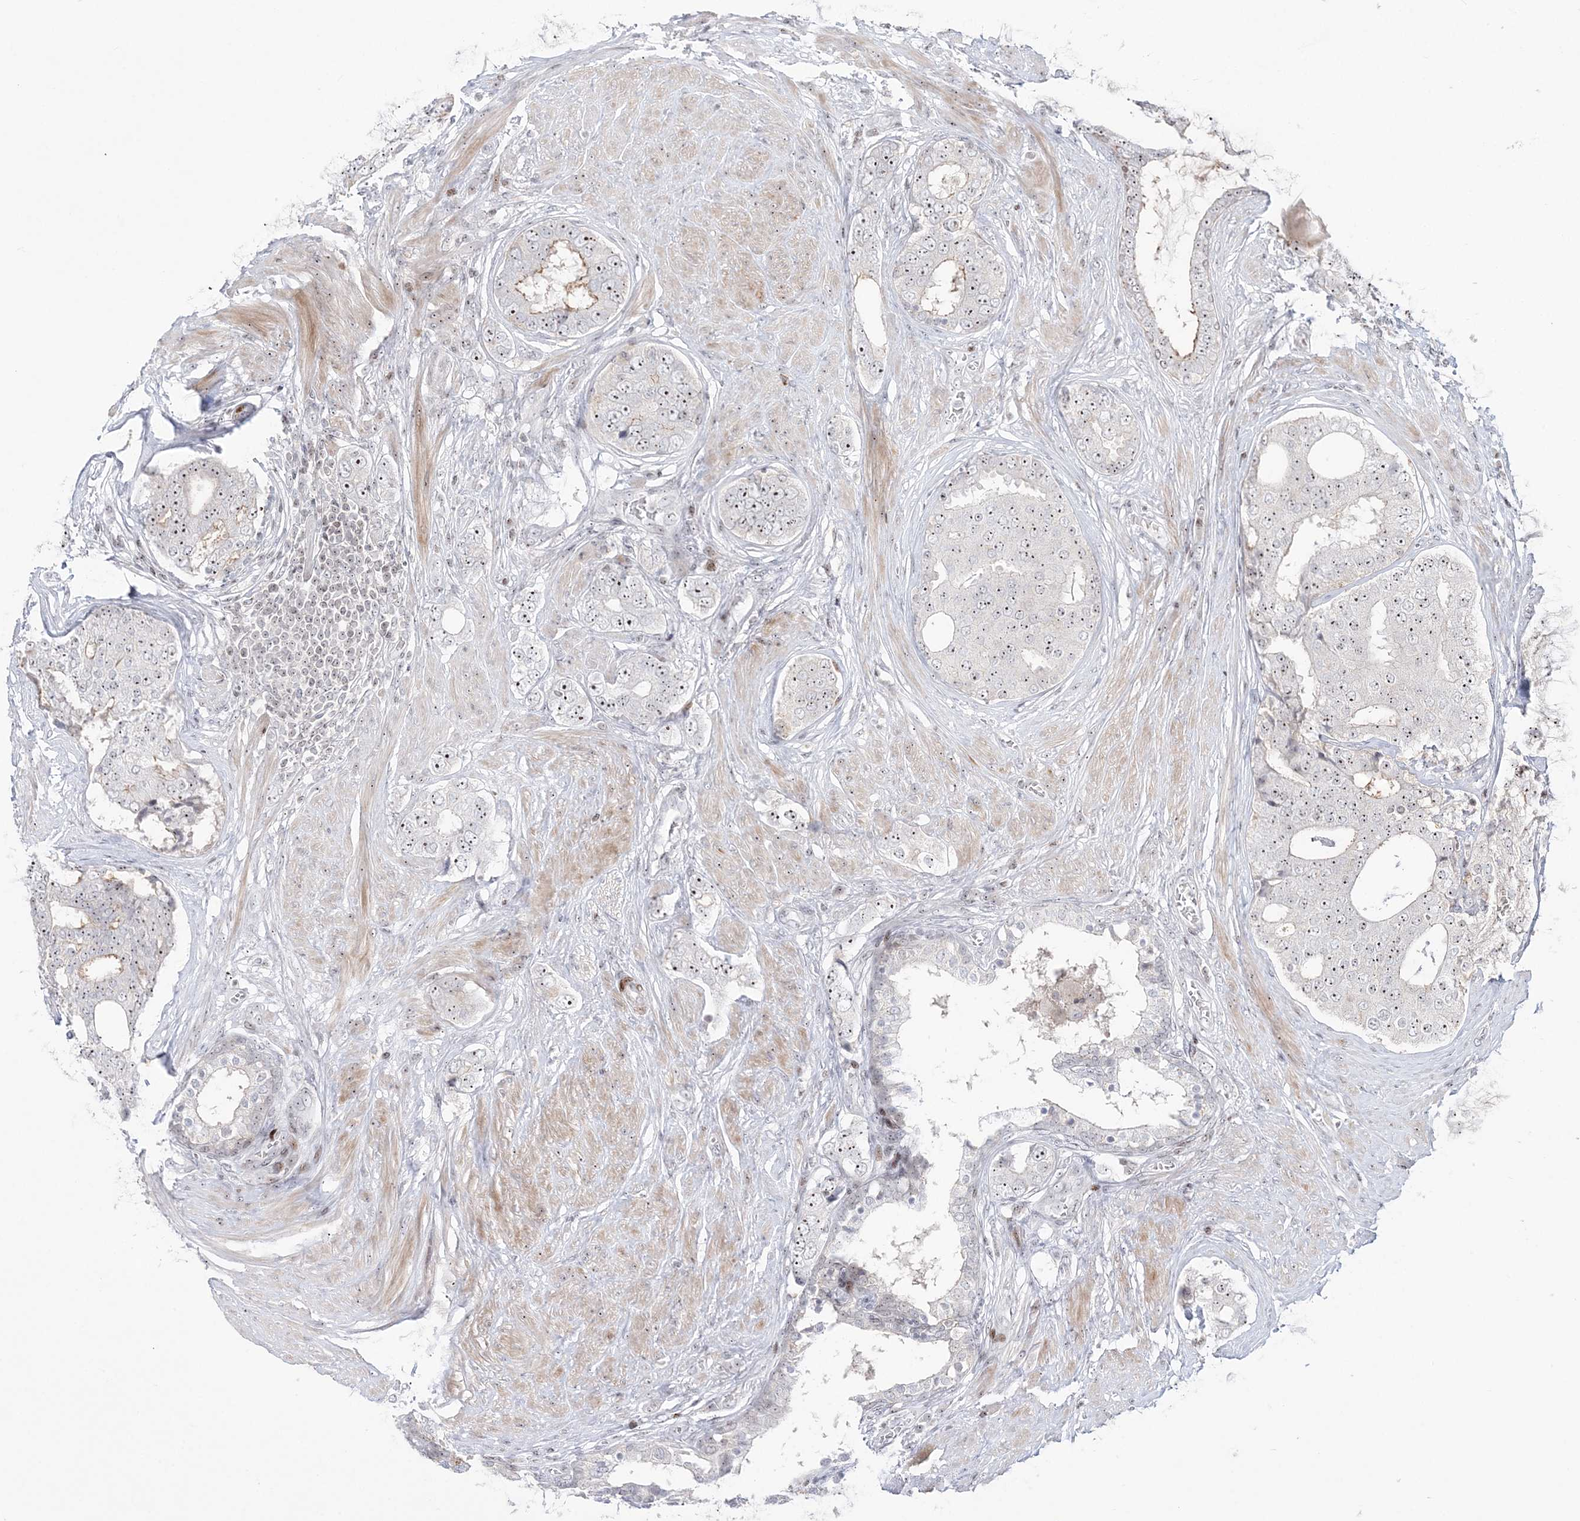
{"staining": {"intensity": "strong", "quantity": ">75%", "location": "nuclear"}, "tissue": "prostate cancer", "cell_type": "Tumor cells", "image_type": "cancer", "snomed": [{"axis": "morphology", "description": "Adenocarcinoma, High grade"}, {"axis": "topography", "description": "Prostate"}], "caption": "Prostate cancer stained with a brown dye demonstrates strong nuclear positive staining in approximately >75% of tumor cells.", "gene": "SH3BP4", "patient": {"sex": "male", "age": 56}}